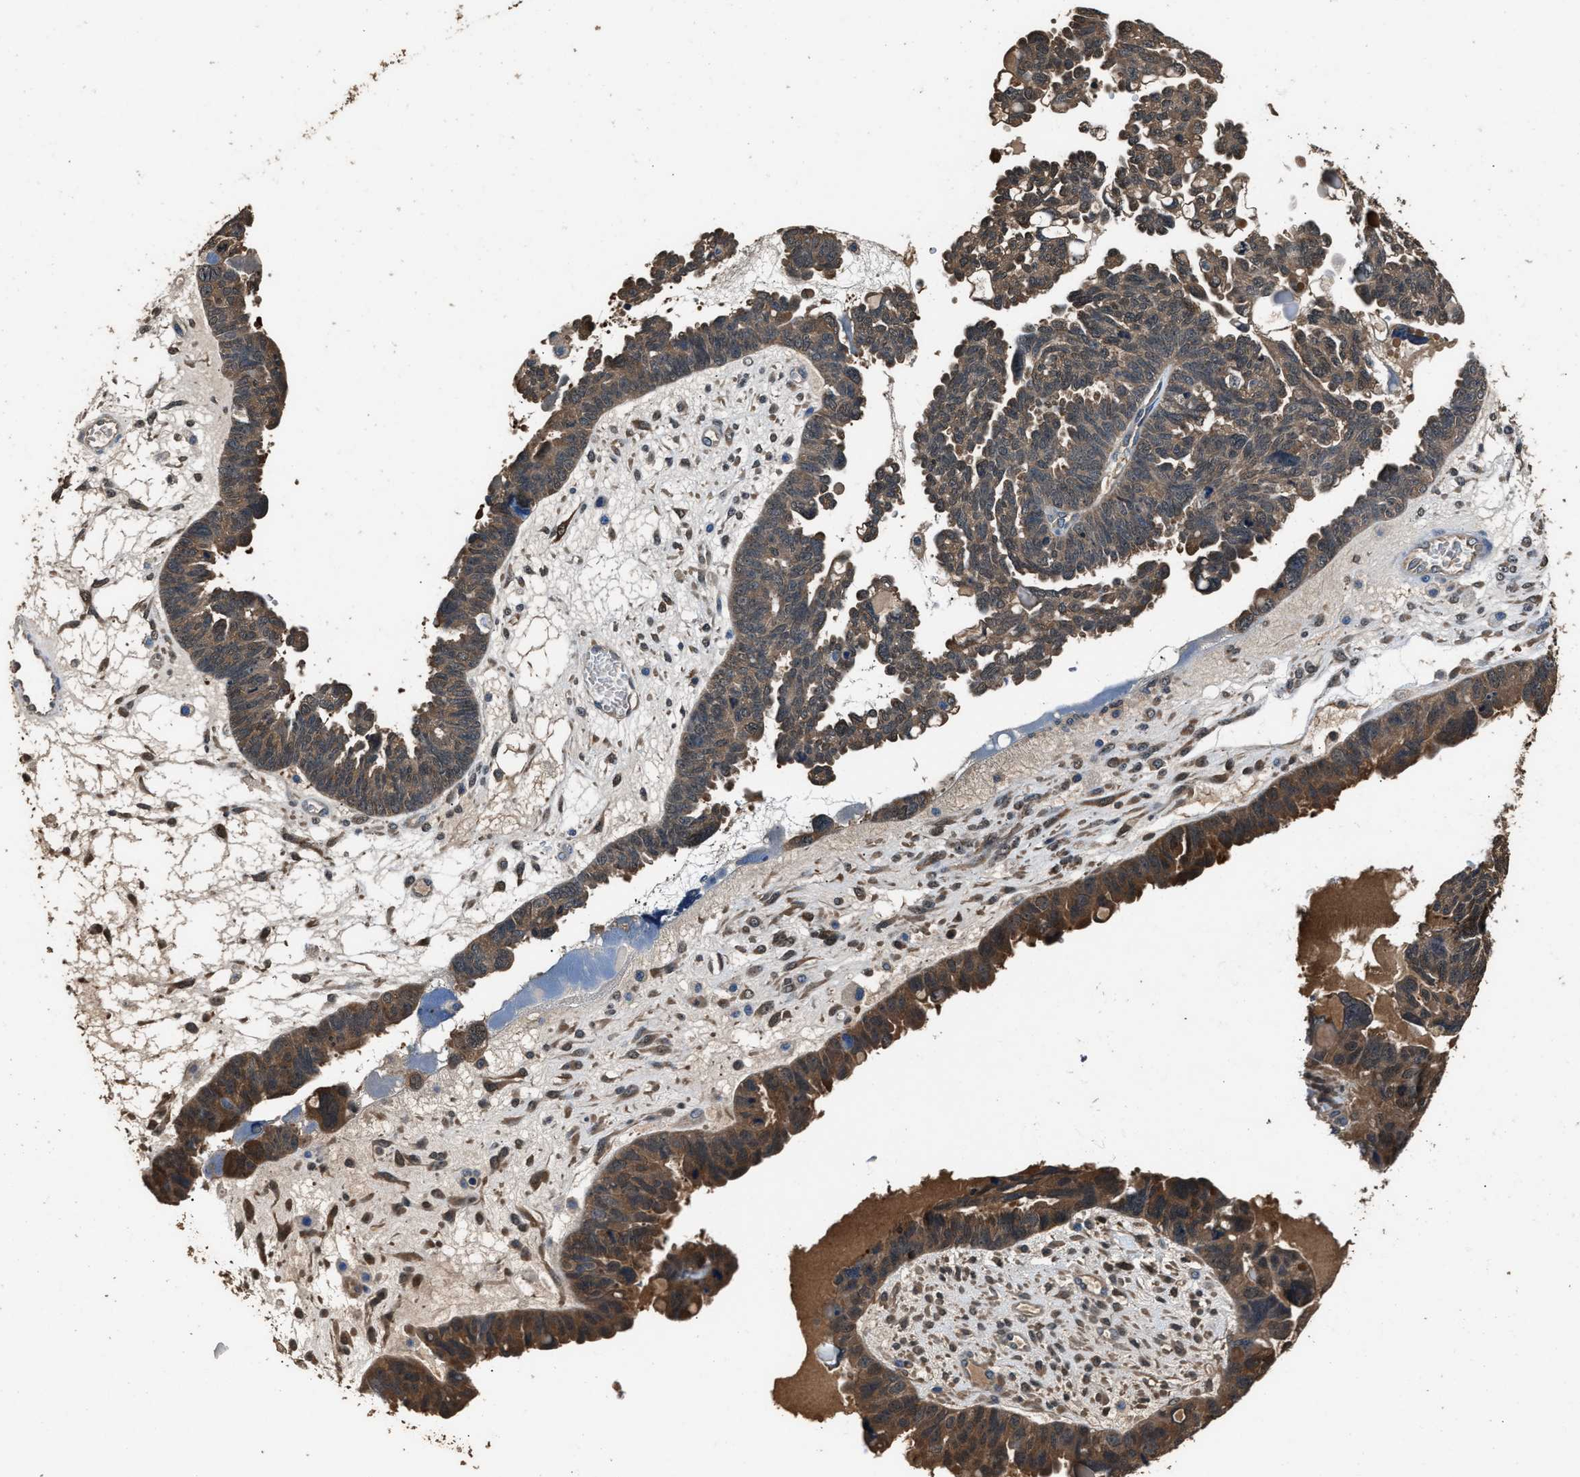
{"staining": {"intensity": "moderate", "quantity": ">75%", "location": "cytoplasmic/membranous"}, "tissue": "ovarian cancer", "cell_type": "Tumor cells", "image_type": "cancer", "snomed": [{"axis": "morphology", "description": "Cystadenocarcinoma, serous, NOS"}, {"axis": "topography", "description": "Ovary"}], "caption": "A histopathology image of serous cystadenocarcinoma (ovarian) stained for a protein displays moderate cytoplasmic/membranous brown staining in tumor cells.", "gene": "GSTP1", "patient": {"sex": "female", "age": 79}}